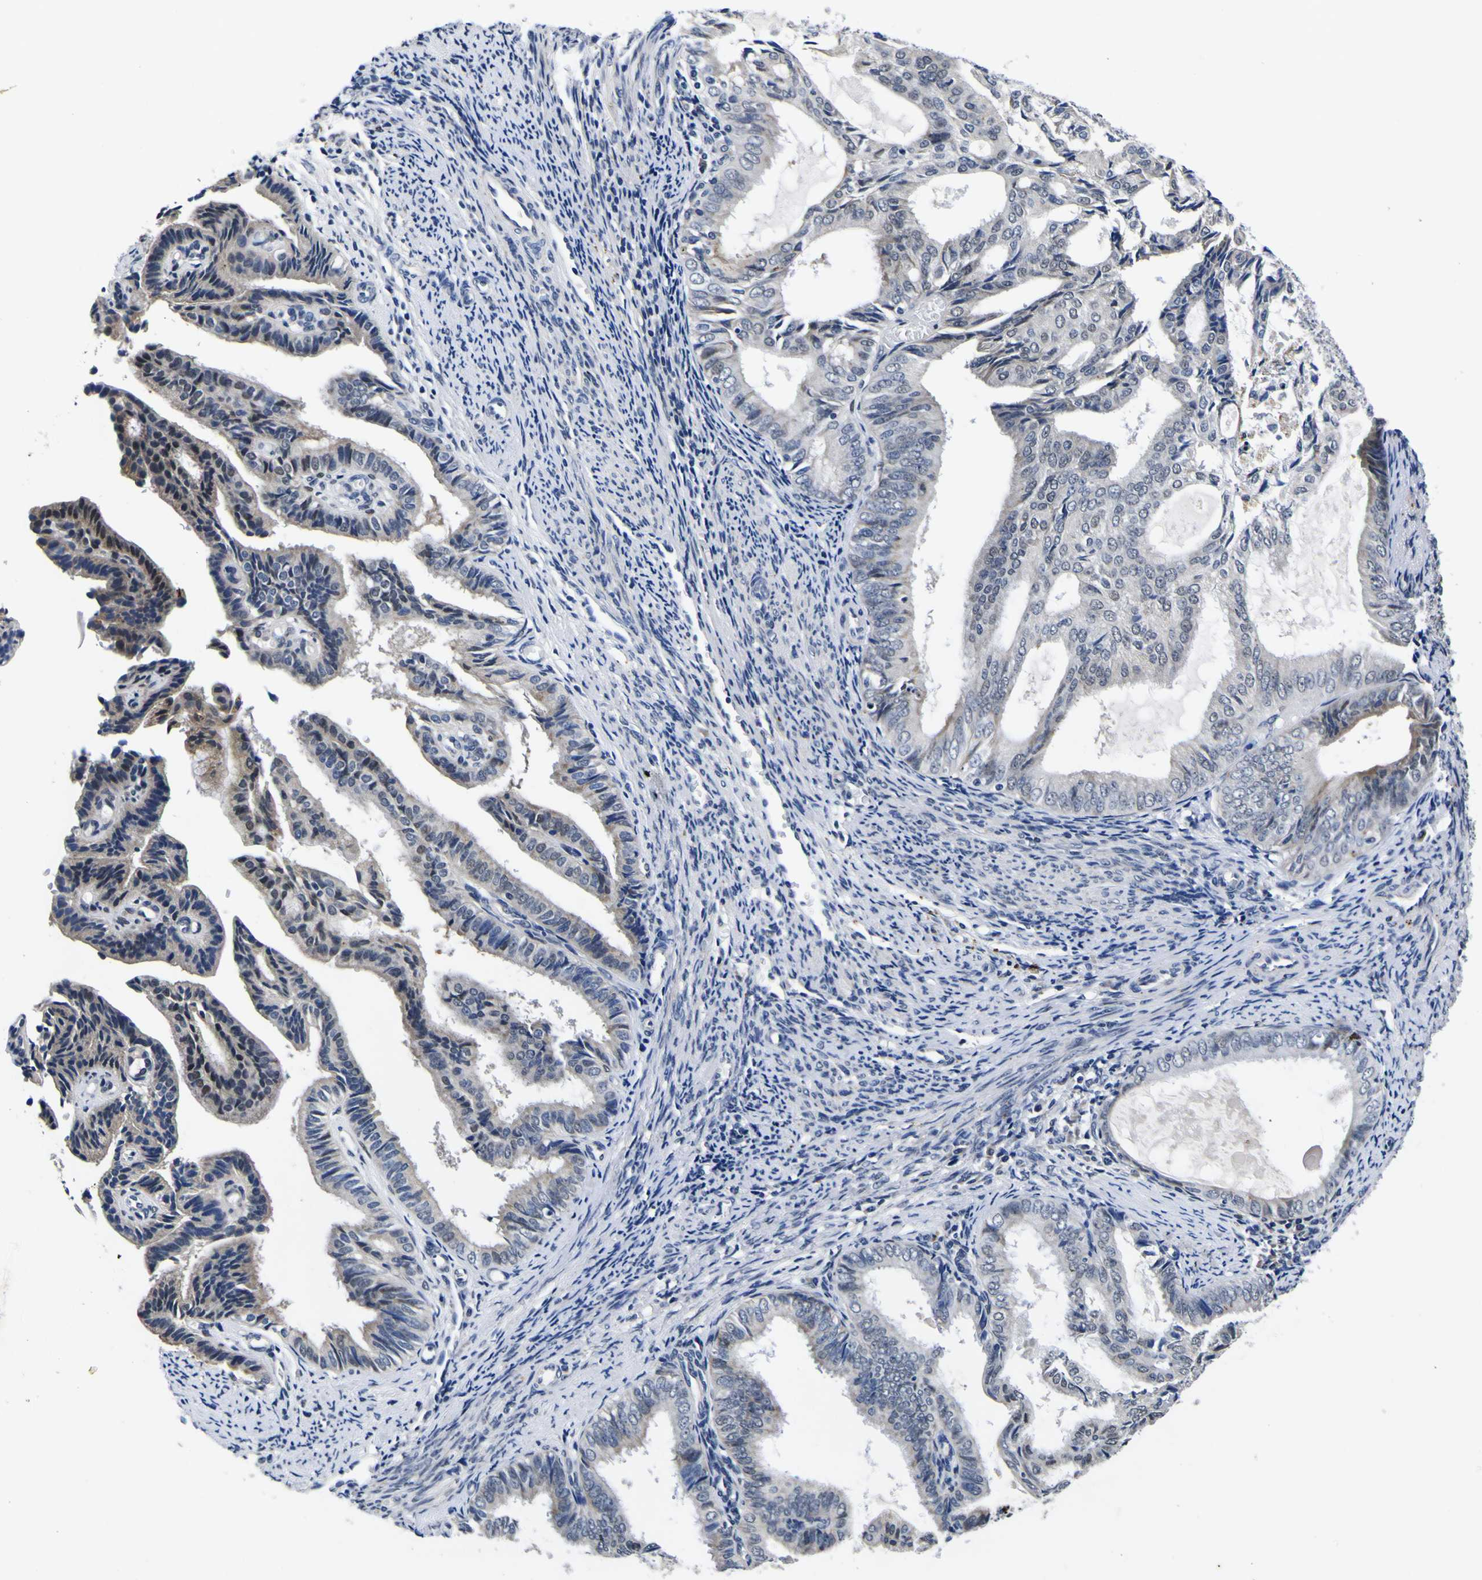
{"staining": {"intensity": "negative", "quantity": "none", "location": "none"}, "tissue": "endometrial cancer", "cell_type": "Tumor cells", "image_type": "cancer", "snomed": [{"axis": "morphology", "description": "Adenocarcinoma, NOS"}, {"axis": "topography", "description": "Endometrium"}], "caption": "Adenocarcinoma (endometrial) was stained to show a protein in brown. There is no significant staining in tumor cells.", "gene": "IGFLR1", "patient": {"sex": "female", "age": 58}}